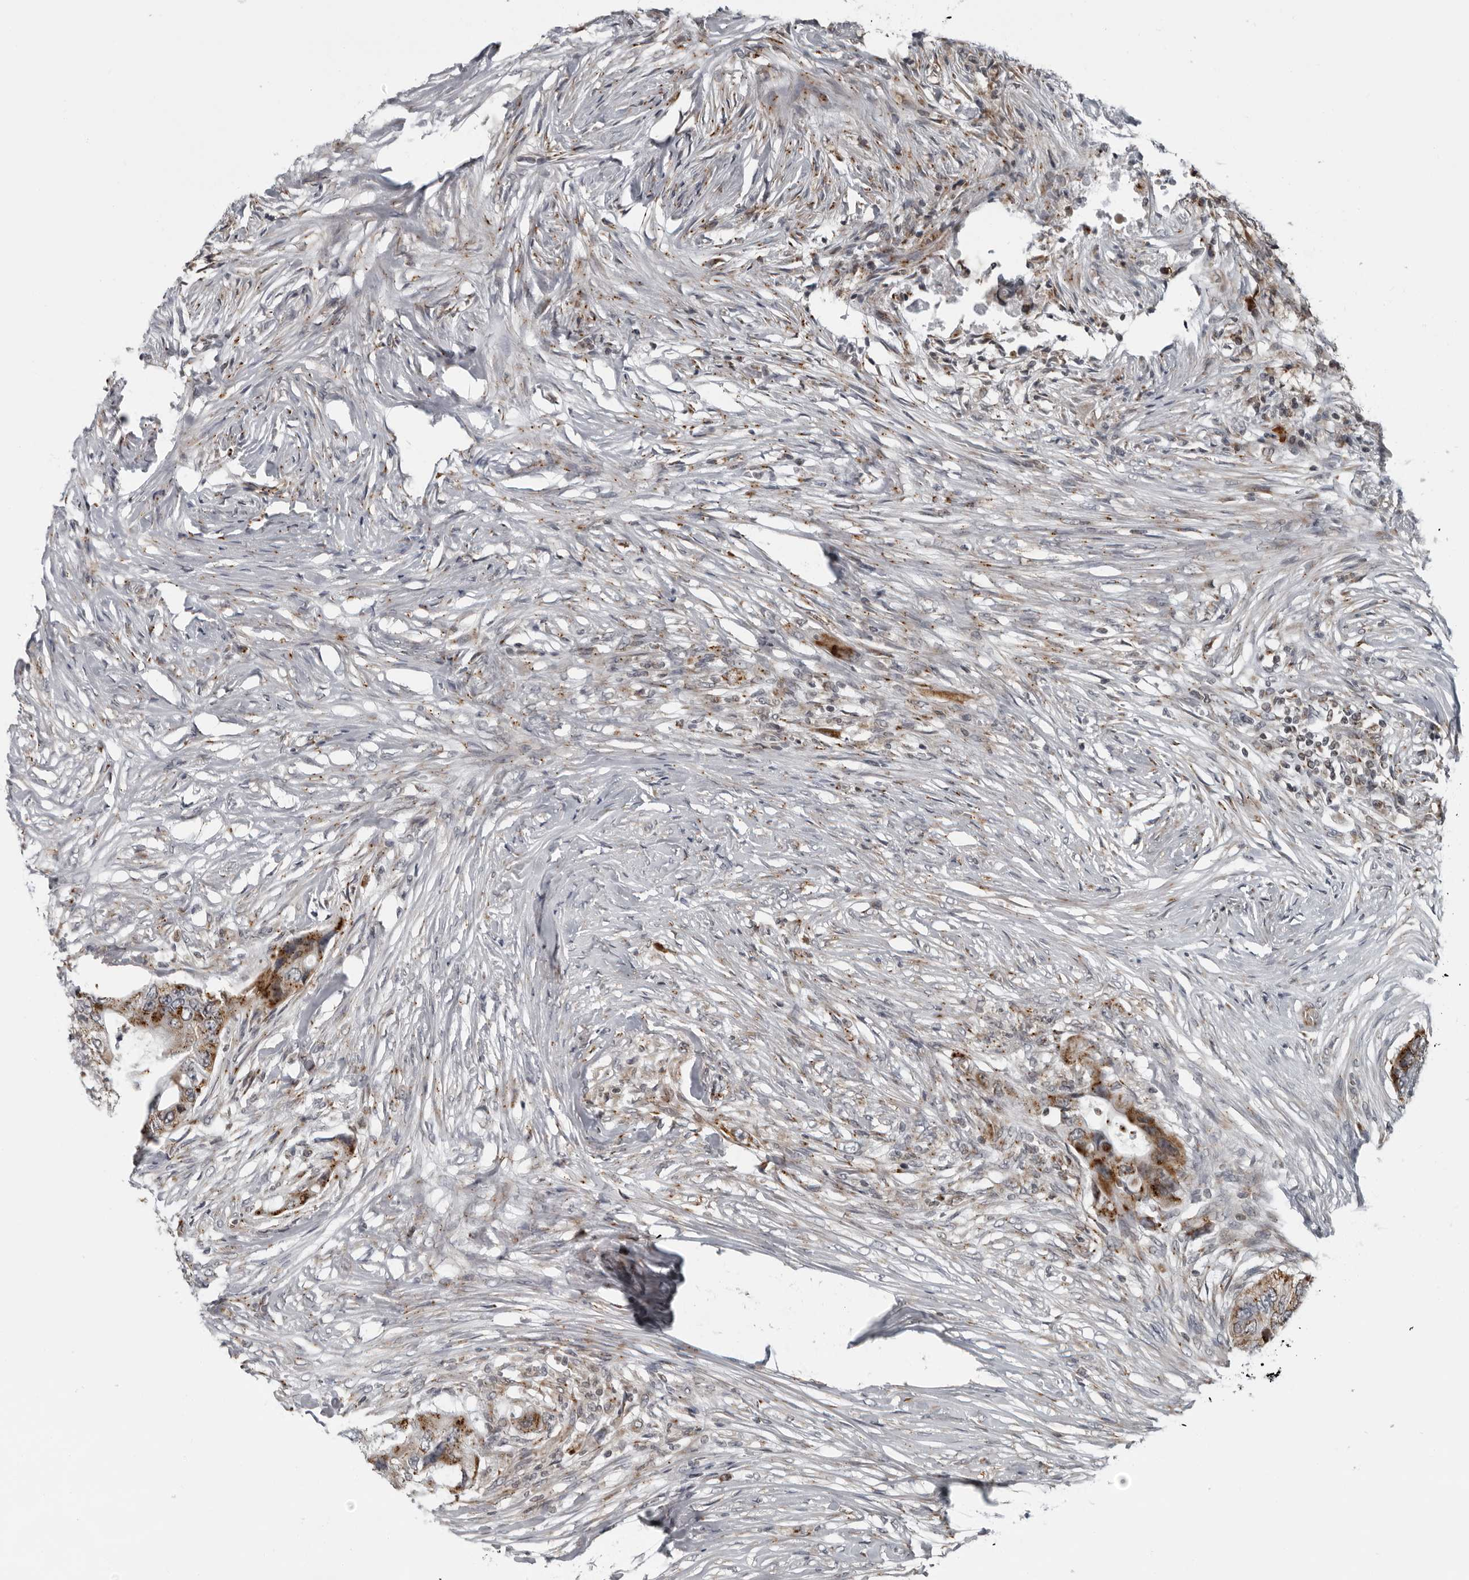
{"staining": {"intensity": "moderate", "quantity": ">75%", "location": "cytoplasmic/membranous"}, "tissue": "colorectal cancer", "cell_type": "Tumor cells", "image_type": "cancer", "snomed": [{"axis": "morphology", "description": "Adenocarcinoma, NOS"}, {"axis": "topography", "description": "Colon"}], "caption": "The photomicrograph displays immunohistochemical staining of adenocarcinoma (colorectal). There is moderate cytoplasmic/membranous expression is identified in approximately >75% of tumor cells. Immunohistochemistry (ihc) stains the protein of interest in brown and the nuclei are stained blue.", "gene": "RTCA", "patient": {"sex": "male", "age": 71}}